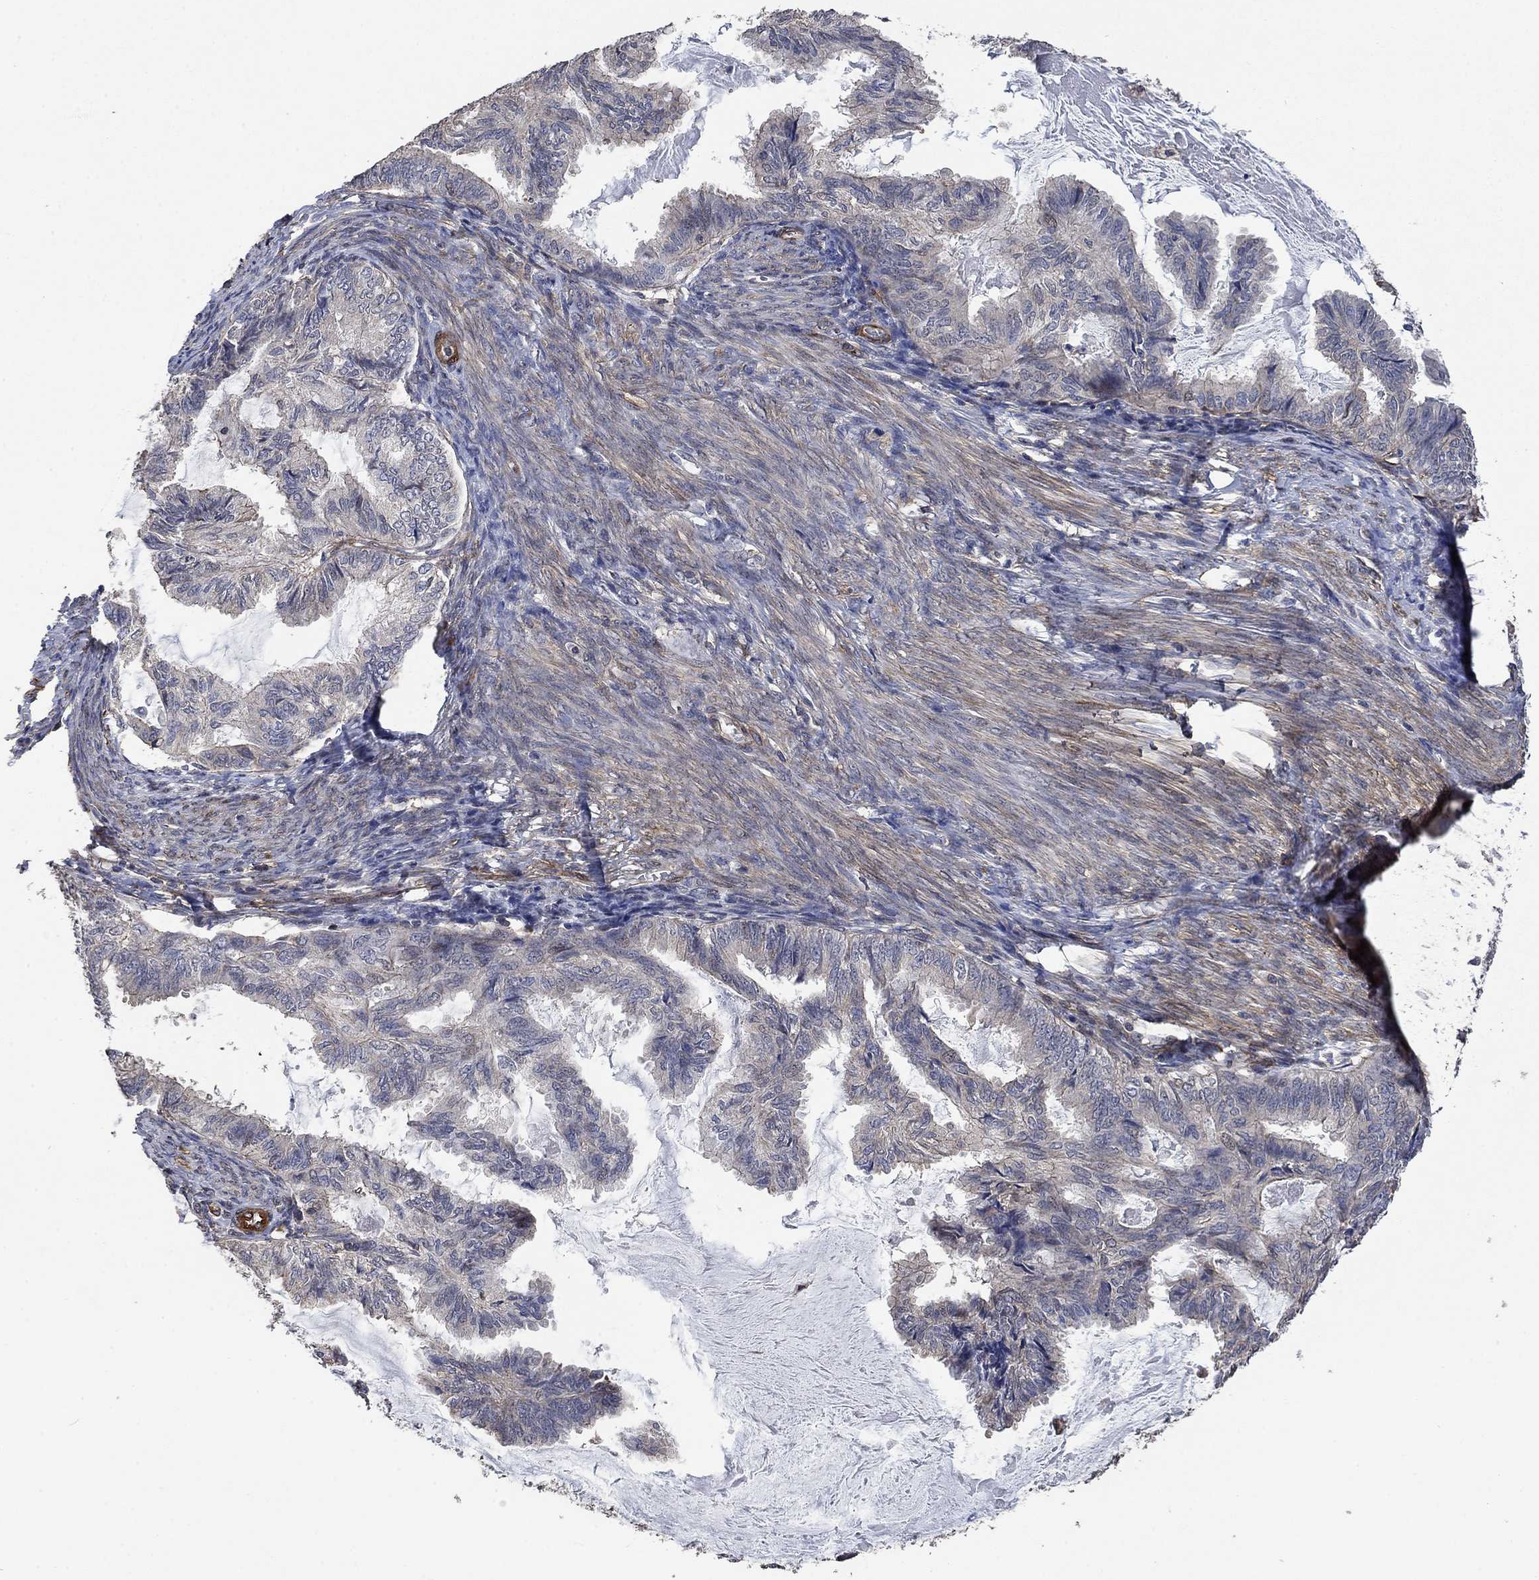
{"staining": {"intensity": "negative", "quantity": "none", "location": "none"}, "tissue": "endometrial cancer", "cell_type": "Tumor cells", "image_type": "cancer", "snomed": [{"axis": "morphology", "description": "Adenocarcinoma, NOS"}, {"axis": "topography", "description": "Endometrium"}], "caption": "Immunohistochemical staining of human adenocarcinoma (endometrial) reveals no significant positivity in tumor cells.", "gene": "PDE3A", "patient": {"sex": "female", "age": 86}}